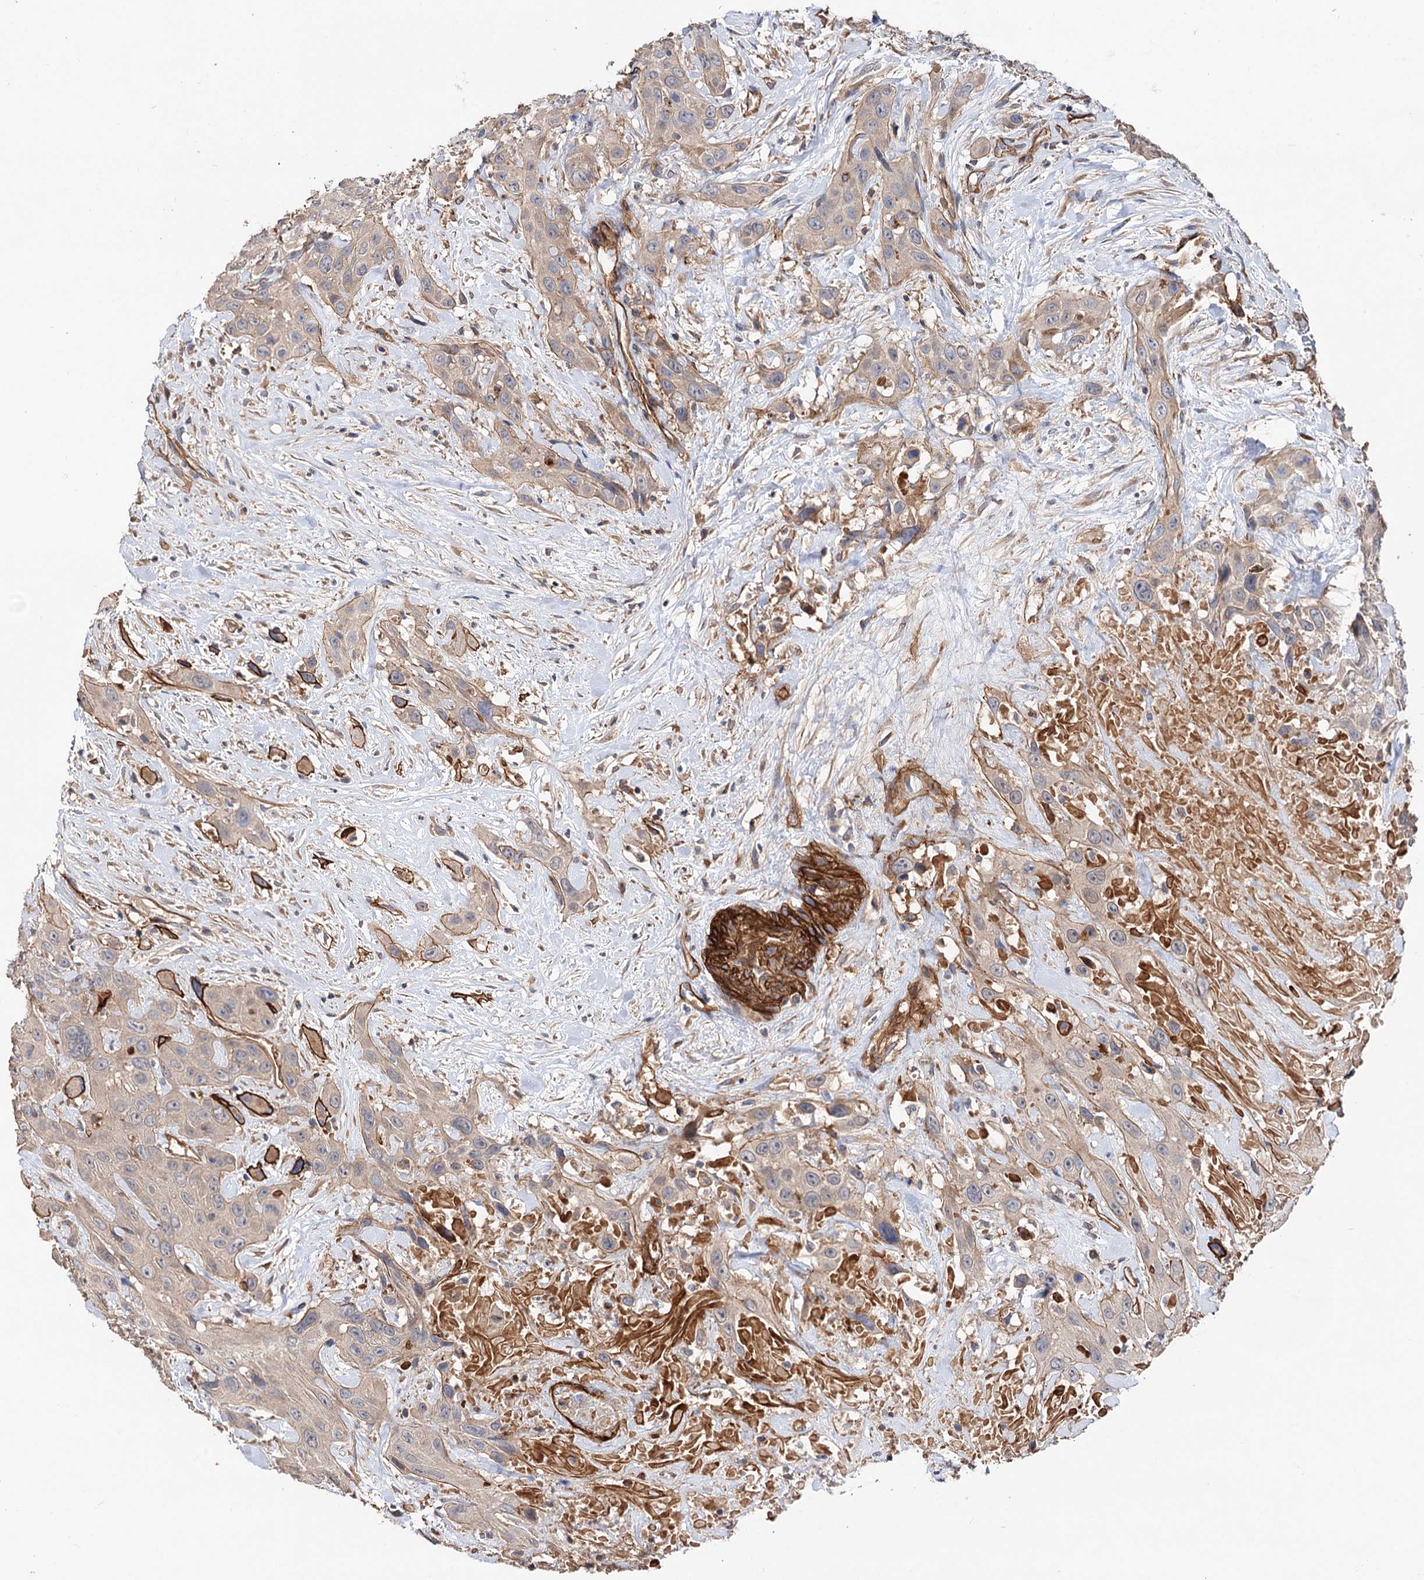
{"staining": {"intensity": "negative", "quantity": "none", "location": "none"}, "tissue": "head and neck cancer", "cell_type": "Tumor cells", "image_type": "cancer", "snomed": [{"axis": "morphology", "description": "Squamous cell carcinoma, NOS"}, {"axis": "topography", "description": "Head-Neck"}], "caption": "A micrograph of human squamous cell carcinoma (head and neck) is negative for staining in tumor cells.", "gene": "CSAD", "patient": {"sex": "male", "age": 81}}